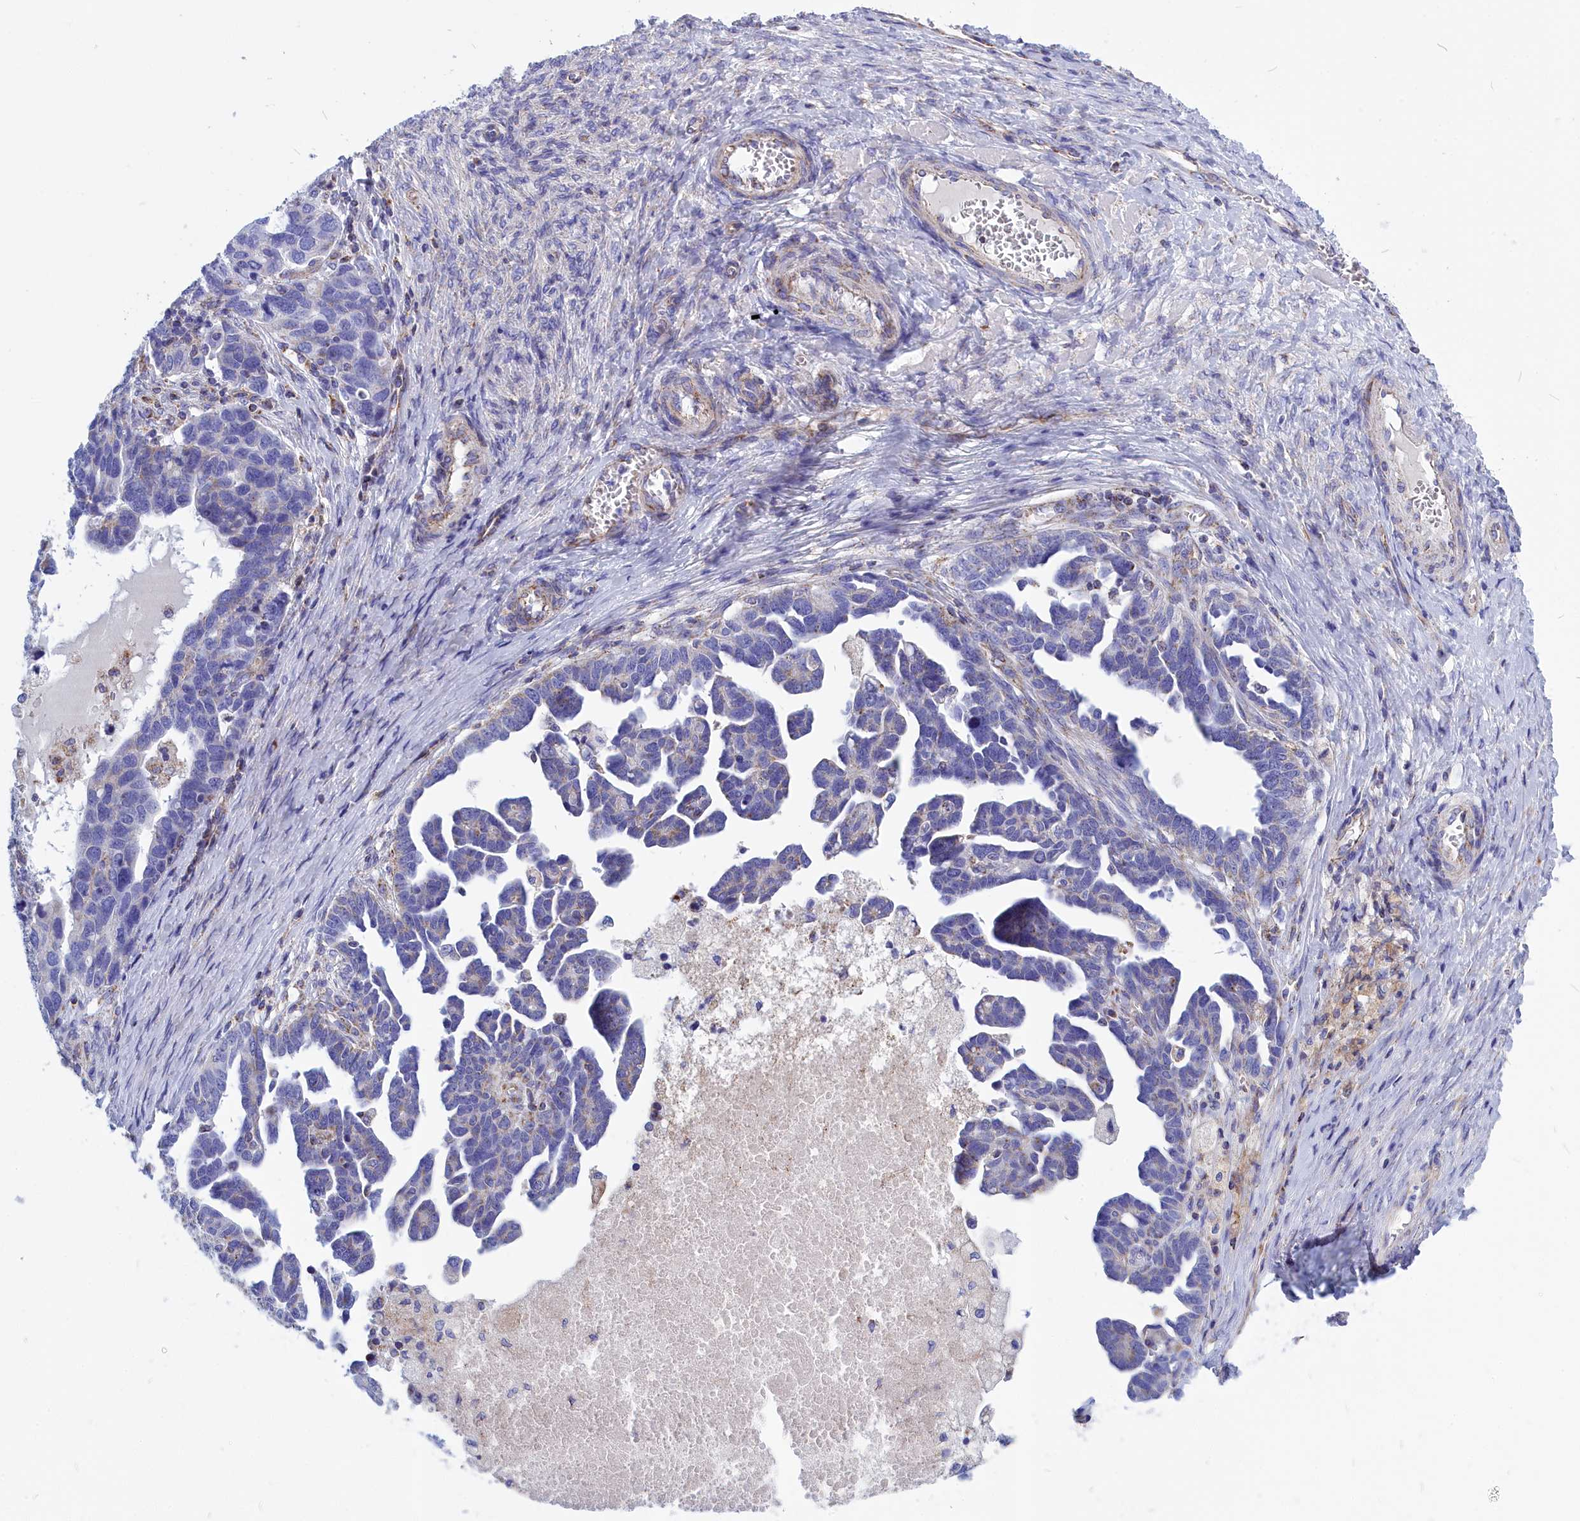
{"staining": {"intensity": "negative", "quantity": "none", "location": "none"}, "tissue": "ovarian cancer", "cell_type": "Tumor cells", "image_type": "cancer", "snomed": [{"axis": "morphology", "description": "Cystadenocarcinoma, serous, NOS"}, {"axis": "topography", "description": "Ovary"}], "caption": "Serous cystadenocarcinoma (ovarian) was stained to show a protein in brown. There is no significant staining in tumor cells.", "gene": "CCRL2", "patient": {"sex": "female", "age": 54}}